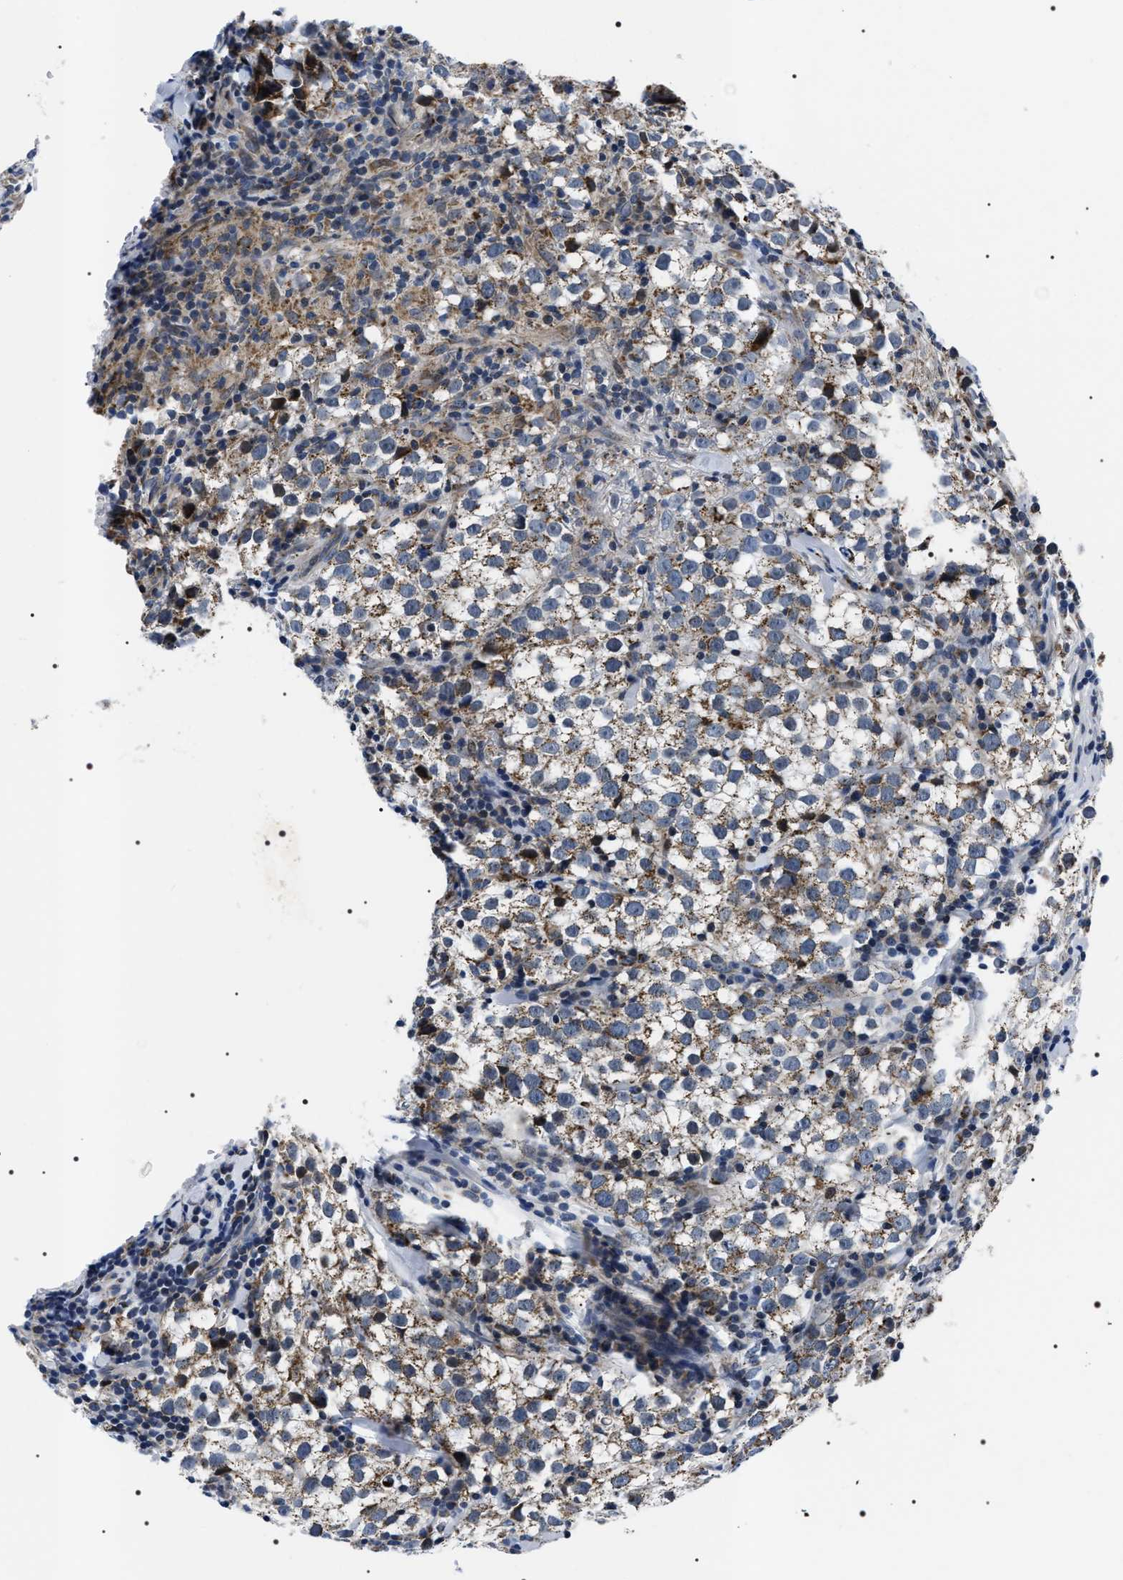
{"staining": {"intensity": "moderate", "quantity": ">75%", "location": "cytoplasmic/membranous"}, "tissue": "testis cancer", "cell_type": "Tumor cells", "image_type": "cancer", "snomed": [{"axis": "morphology", "description": "Seminoma, NOS"}, {"axis": "morphology", "description": "Carcinoma, Embryonal, NOS"}, {"axis": "topography", "description": "Testis"}], "caption": "A medium amount of moderate cytoplasmic/membranous staining is present in about >75% of tumor cells in testis seminoma tissue.", "gene": "NTMT1", "patient": {"sex": "male", "age": 36}}